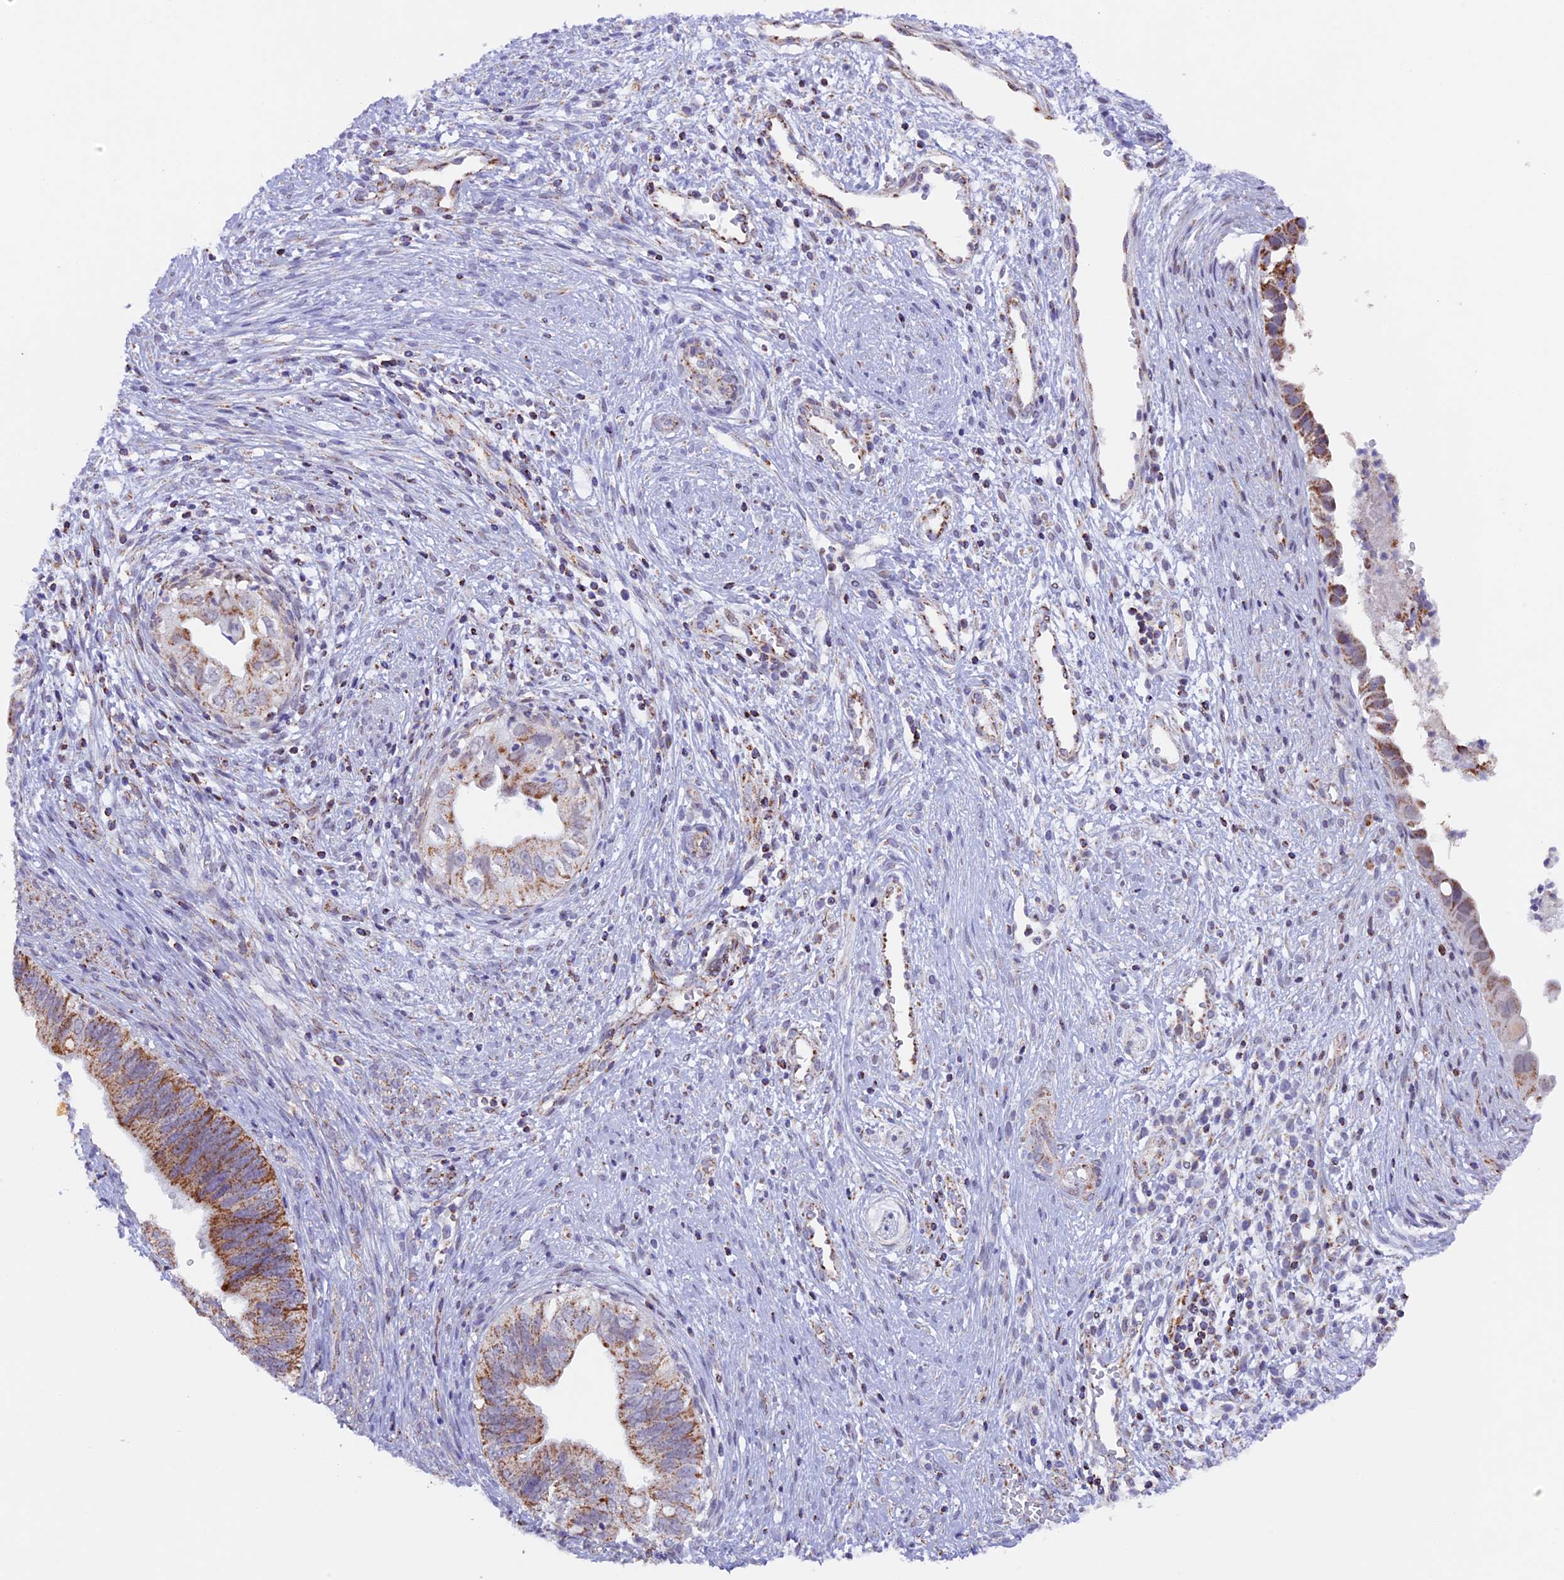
{"staining": {"intensity": "moderate", "quantity": ">75%", "location": "cytoplasmic/membranous"}, "tissue": "cervical cancer", "cell_type": "Tumor cells", "image_type": "cancer", "snomed": [{"axis": "morphology", "description": "Adenocarcinoma, NOS"}, {"axis": "topography", "description": "Cervix"}], "caption": "Tumor cells demonstrate moderate cytoplasmic/membranous staining in approximately >75% of cells in cervical adenocarcinoma.", "gene": "TFAM", "patient": {"sex": "female", "age": 42}}